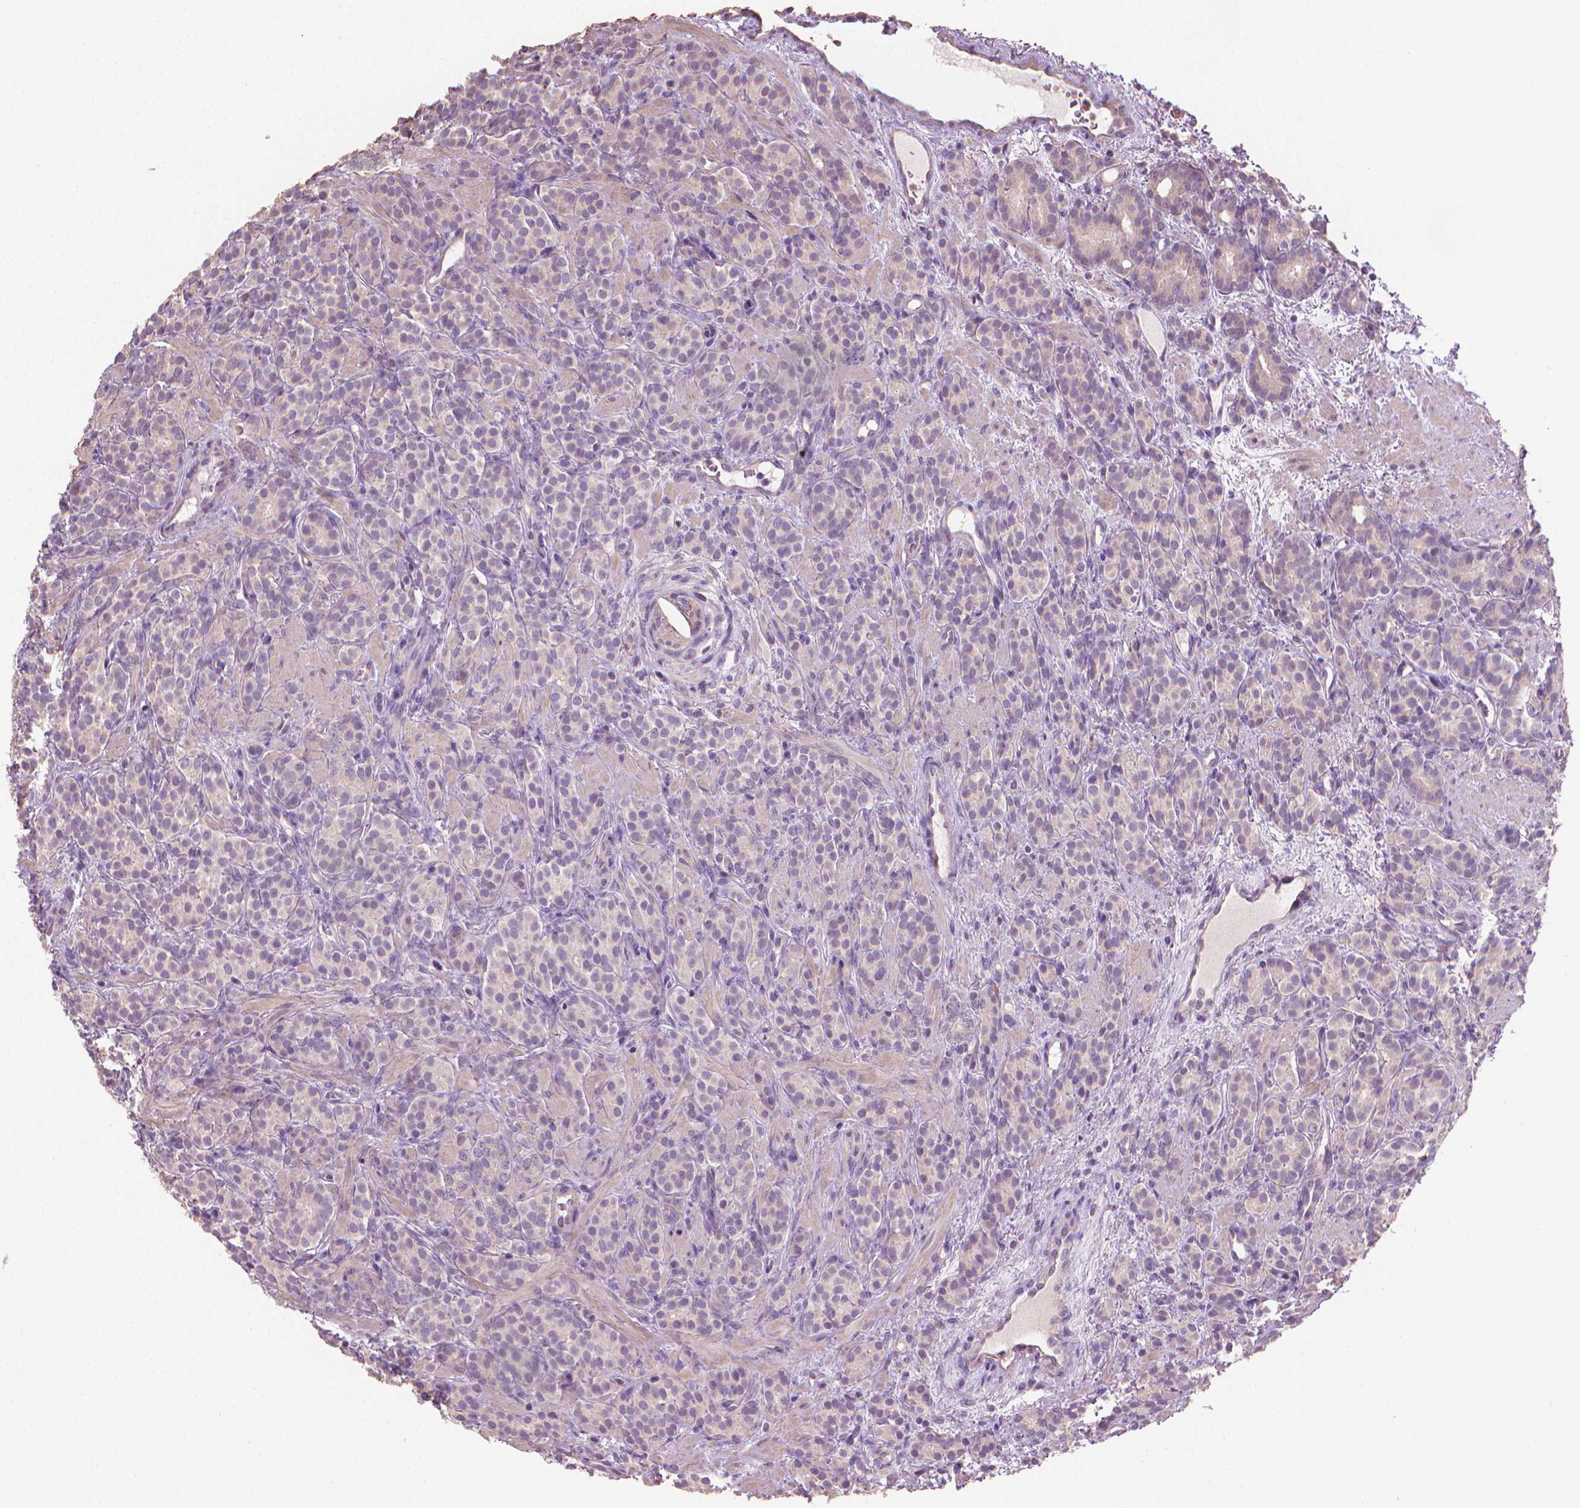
{"staining": {"intensity": "negative", "quantity": "none", "location": "none"}, "tissue": "prostate cancer", "cell_type": "Tumor cells", "image_type": "cancer", "snomed": [{"axis": "morphology", "description": "Adenocarcinoma, High grade"}, {"axis": "topography", "description": "Prostate"}], "caption": "The immunohistochemistry micrograph has no significant expression in tumor cells of high-grade adenocarcinoma (prostate) tissue. (Immunohistochemistry, brightfield microscopy, high magnification).", "gene": "CATIP", "patient": {"sex": "male", "age": 84}}